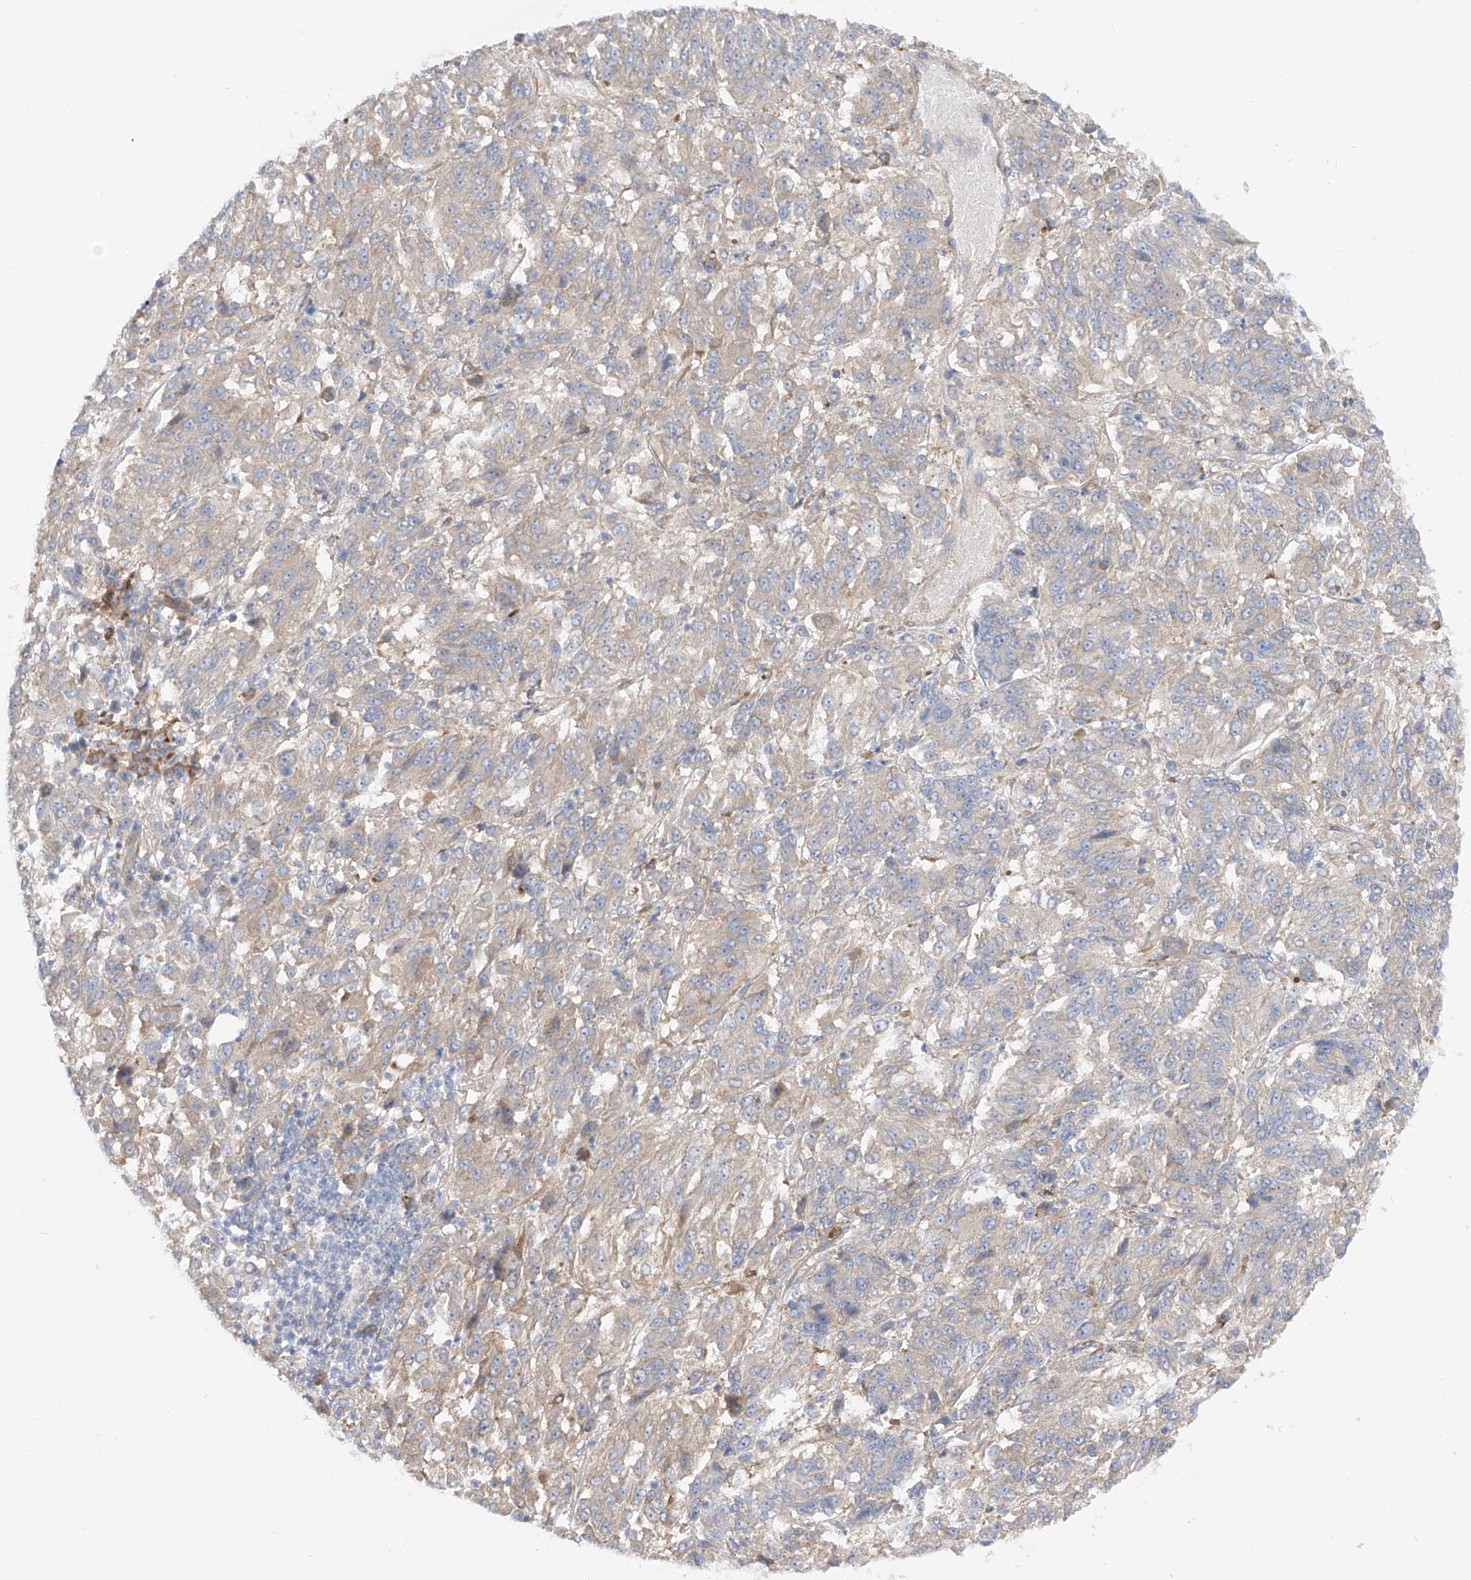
{"staining": {"intensity": "negative", "quantity": "none", "location": "none"}, "tissue": "melanoma", "cell_type": "Tumor cells", "image_type": "cancer", "snomed": [{"axis": "morphology", "description": "Malignant melanoma, Metastatic site"}, {"axis": "topography", "description": "Lung"}], "caption": "The photomicrograph exhibits no significant positivity in tumor cells of melanoma. (Brightfield microscopy of DAB immunohistochemistry at high magnification).", "gene": "LCA5", "patient": {"sex": "male", "age": 64}}